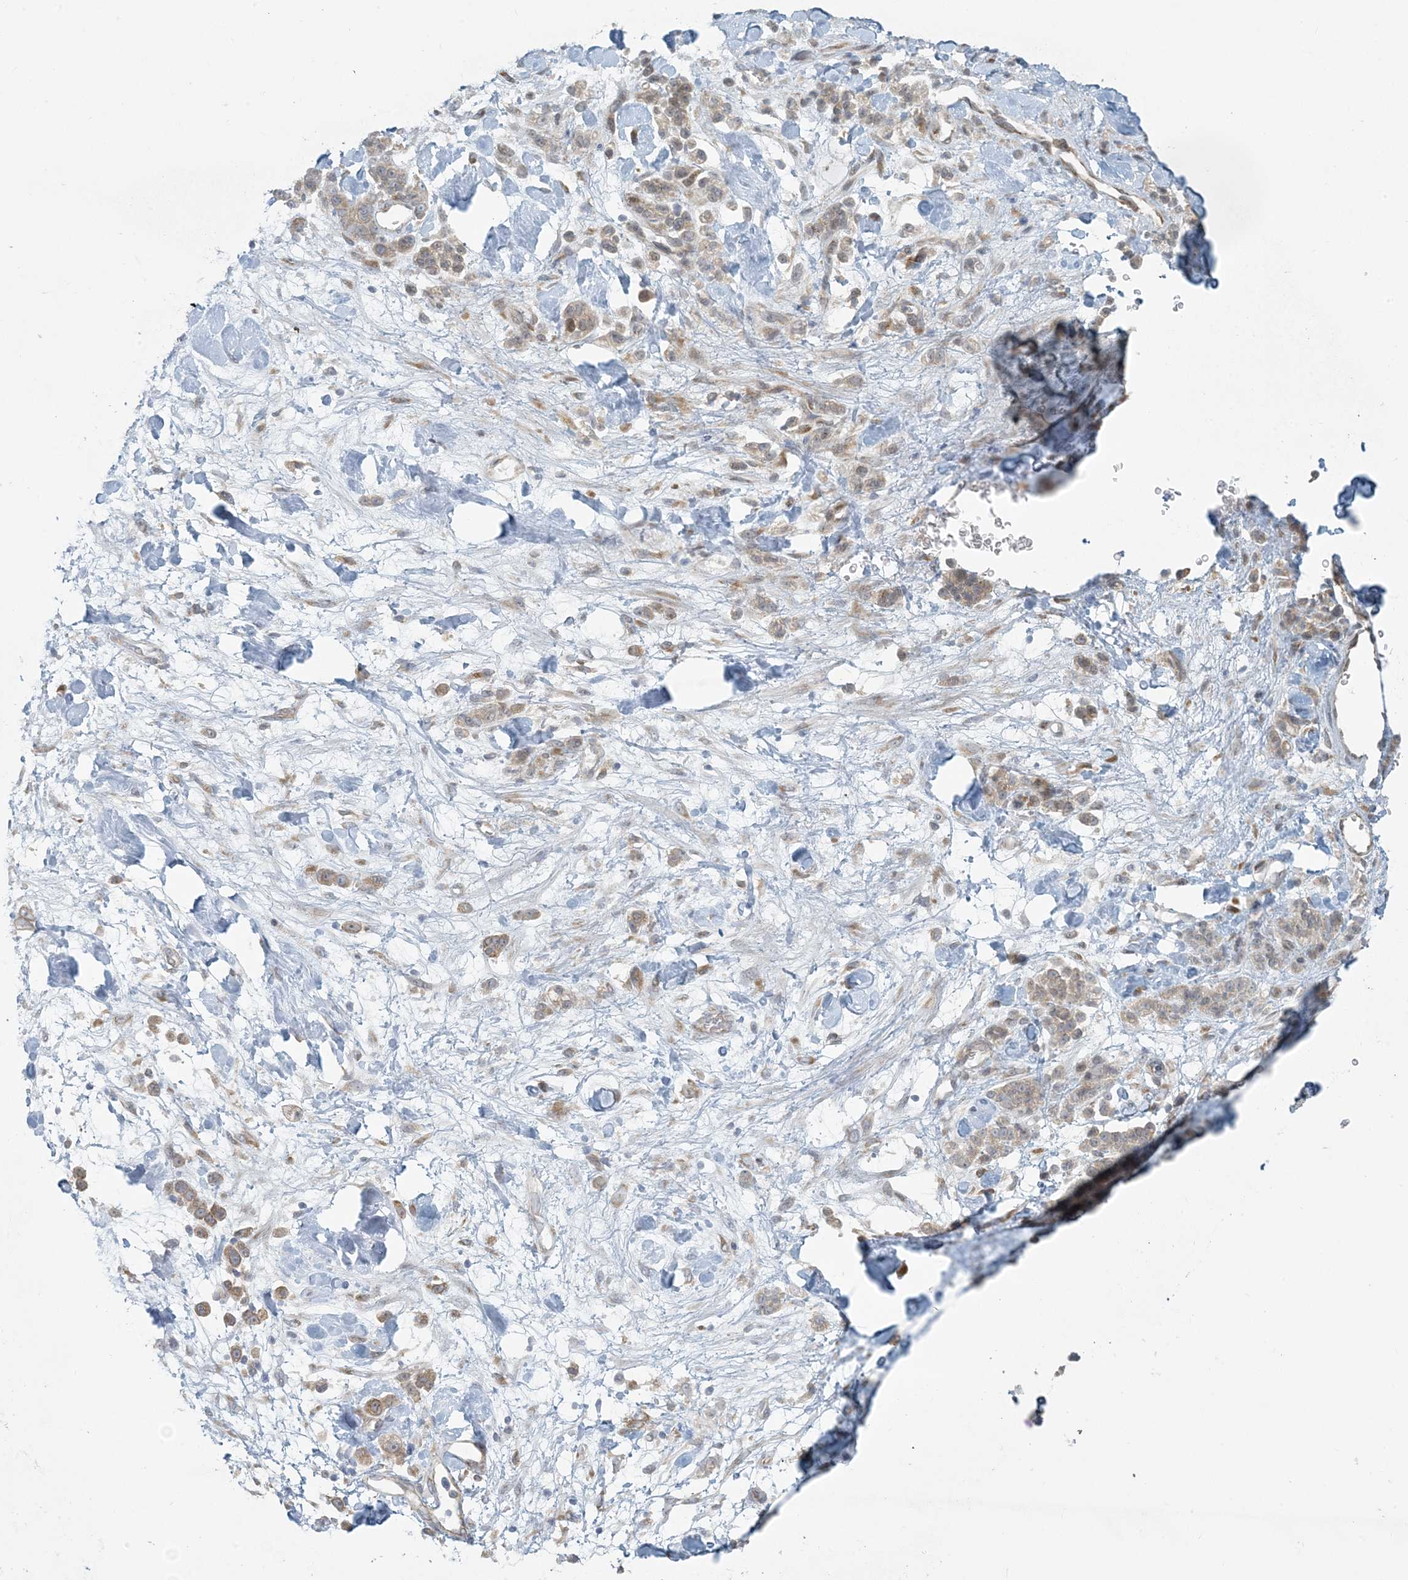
{"staining": {"intensity": "weak", "quantity": ">75%", "location": "cytoplasmic/membranous"}, "tissue": "stomach cancer", "cell_type": "Tumor cells", "image_type": "cancer", "snomed": [{"axis": "morphology", "description": "Normal tissue, NOS"}, {"axis": "morphology", "description": "Adenocarcinoma, NOS"}, {"axis": "topography", "description": "Stomach"}], "caption": "This is an image of immunohistochemistry (IHC) staining of stomach adenocarcinoma, which shows weak staining in the cytoplasmic/membranous of tumor cells.", "gene": "HACL1", "patient": {"sex": "male", "age": 82}}